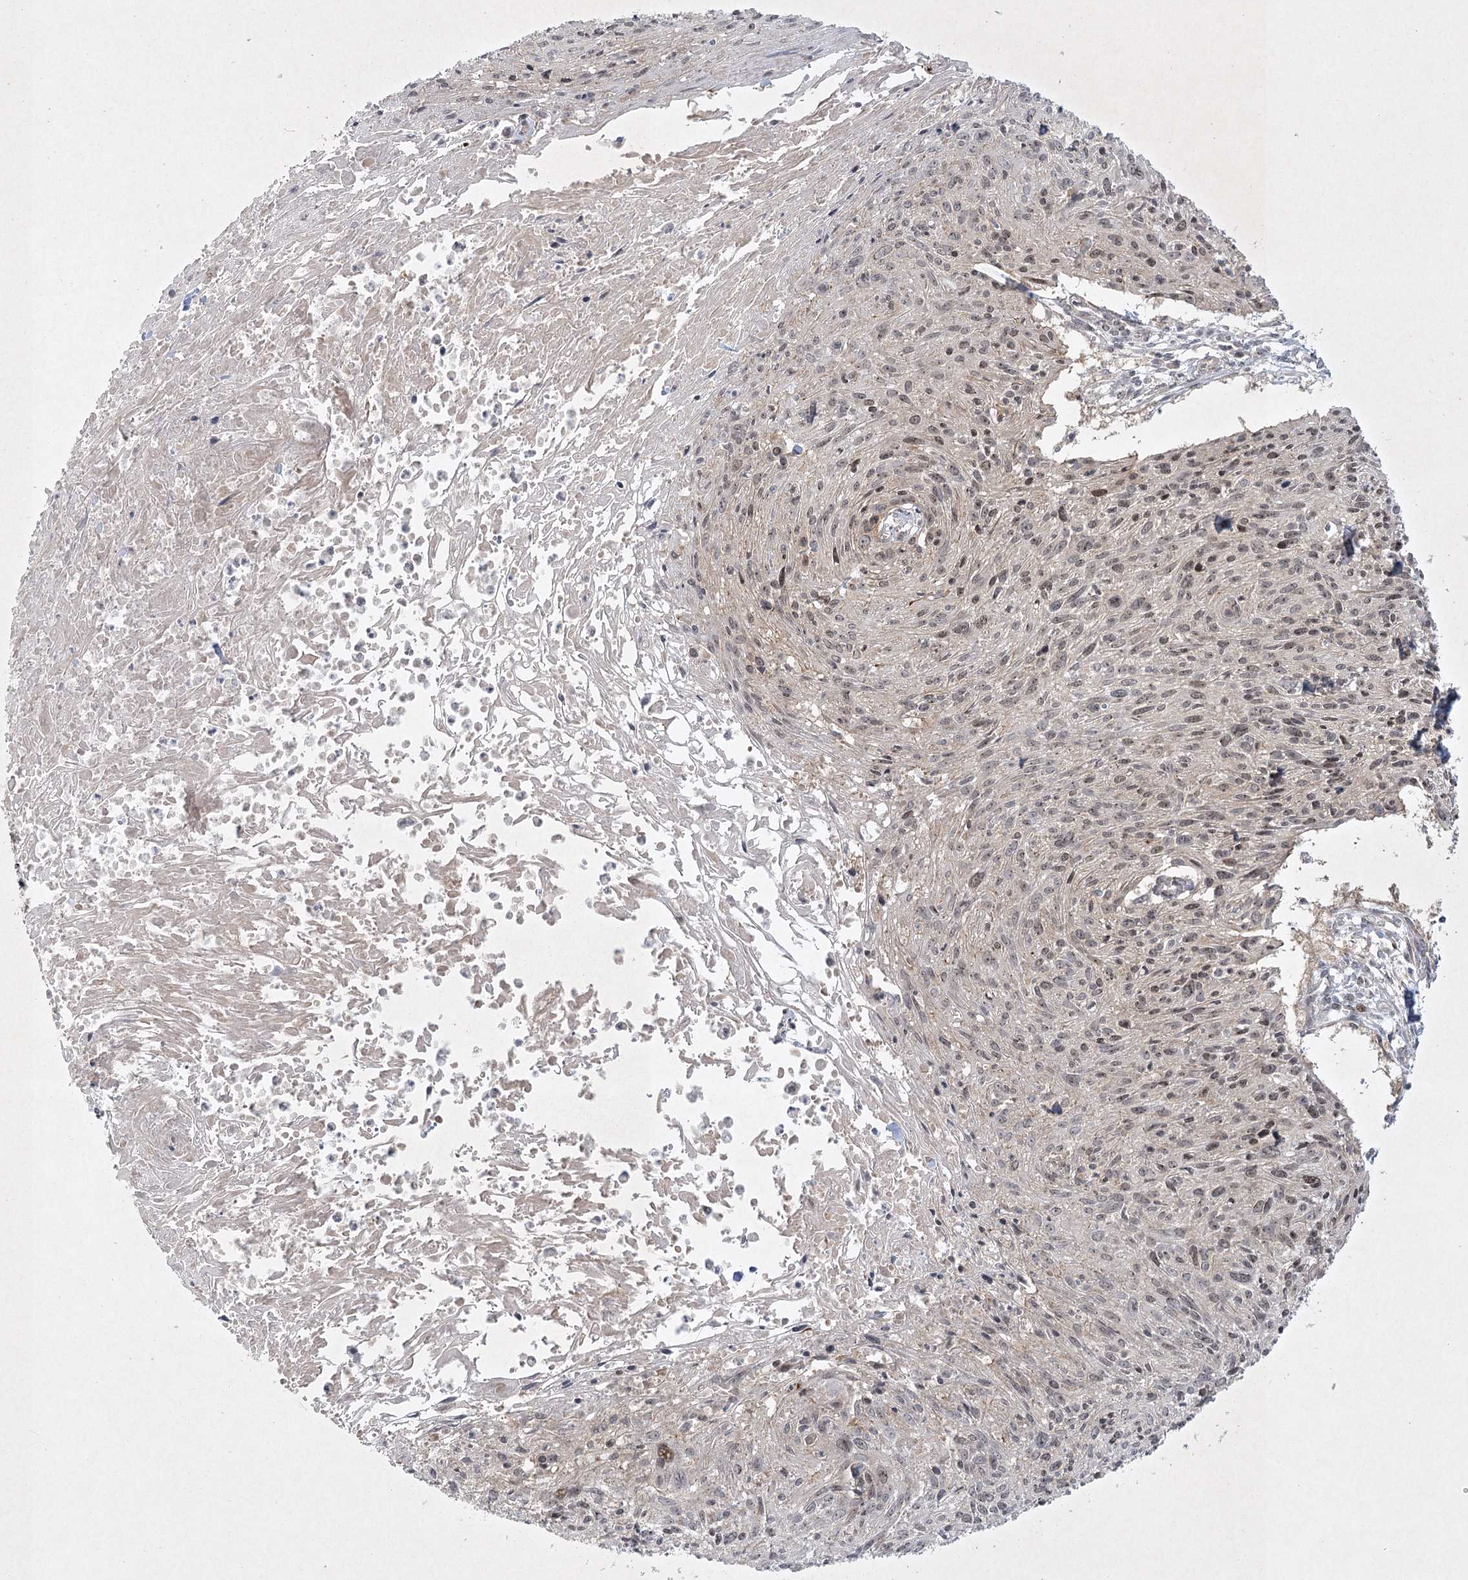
{"staining": {"intensity": "weak", "quantity": "<25%", "location": "nuclear"}, "tissue": "cervical cancer", "cell_type": "Tumor cells", "image_type": "cancer", "snomed": [{"axis": "morphology", "description": "Squamous cell carcinoma, NOS"}, {"axis": "topography", "description": "Cervix"}], "caption": "An immunohistochemistry histopathology image of cervical squamous cell carcinoma is shown. There is no staining in tumor cells of cervical squamous cell carcinoma. (DAB immunohistochemistry (IHC), high magnification).", "gene": "SH2D3A", "patient": {"sex": "female", "age": 51}}